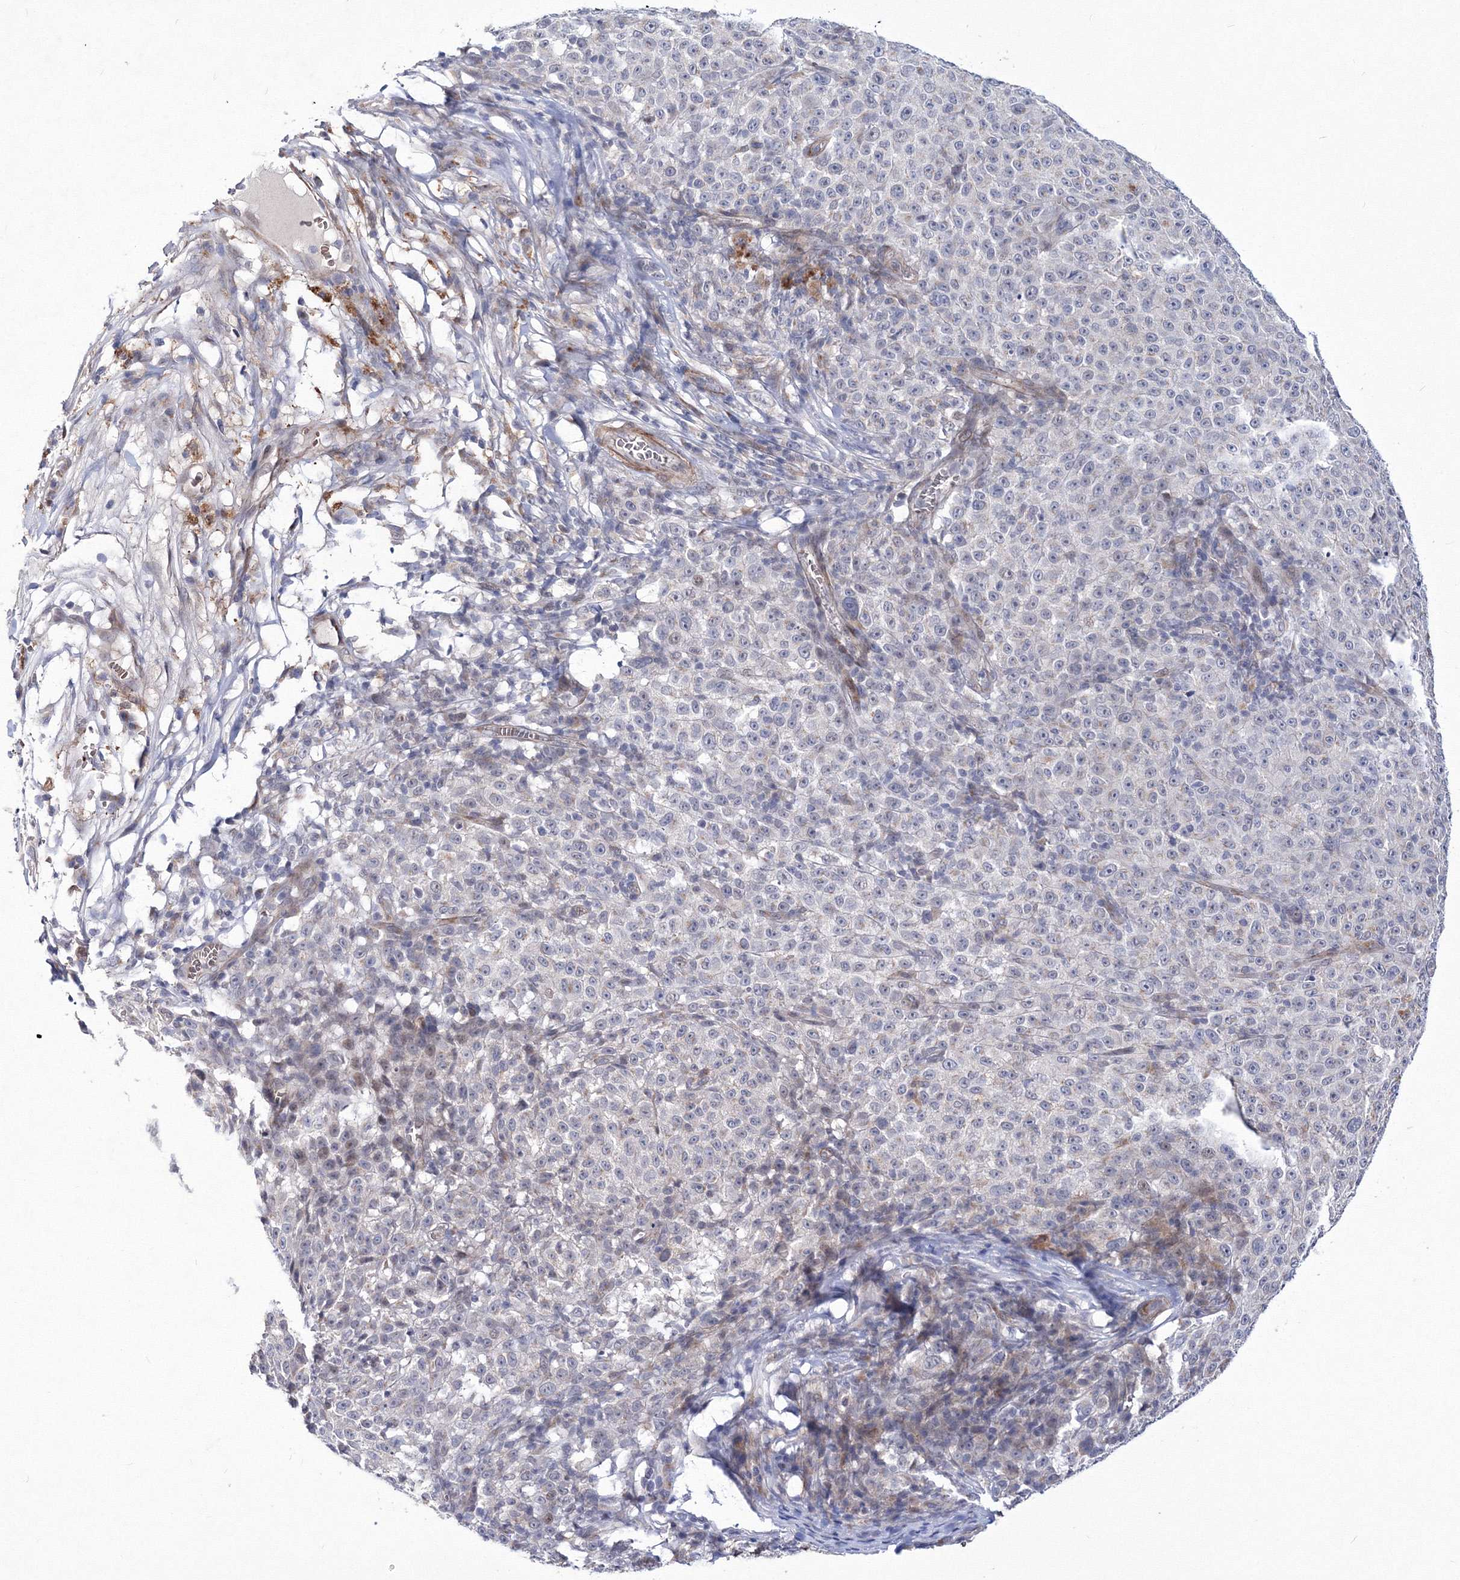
{"staining": {"intensity": "negative", "quantity": "none", "location": "none"}, "tissue": "melanoma", "cell_type": "Tumor cells", "image_type": "cancer", "snomed": [{"axis": "morphology", "description": "Malignant melanoma, NOS"}, {"axis": "topography", "description": "Skin"}], "caption": "Tumor cells show no significant protein expression in malignant melanoma.", "gene": "C11orf52", "patient": {"sex": "female", "age": 82}}